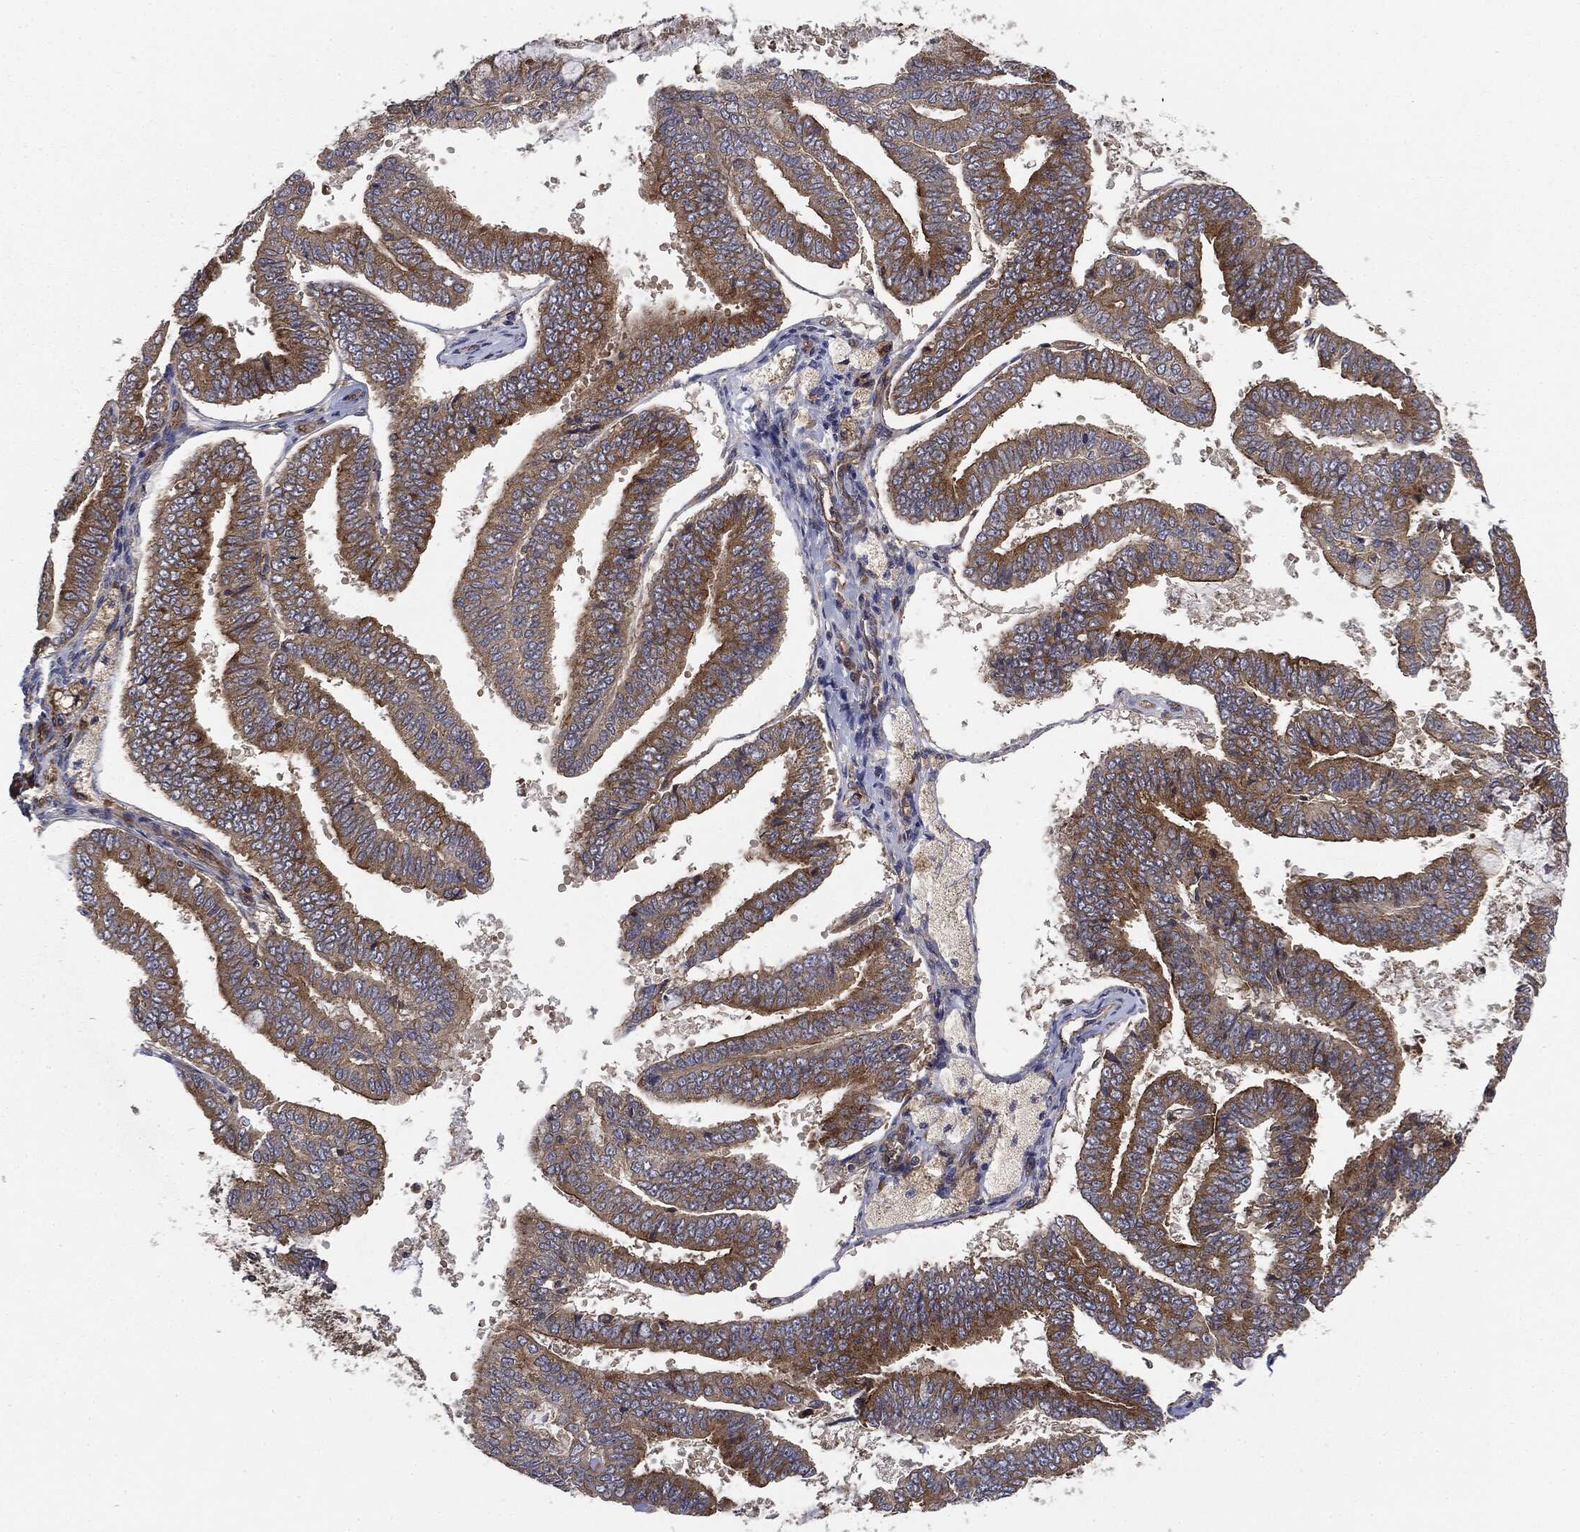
{"staining": {"intensity": "moderate", "quantity": "25%-75%", "location": "cytoplasmic/membranous"}, "tissue": "endometrial cancer", "cell_type": "Tumor cells", "image_type": "cancer", "snomed": [{"axis": "morphology", "description": "Adenocarcinoma, NOS"}, {"axis": "topography", "description": "Endometrium"}], "caption": "A brown stain labels moderate cytoplasmic/membranous positivity of a protein in human endometrial cancer tumor cells.", "gene": "EIF2AK2", "patient": {"sex": "female", "age": 63}}